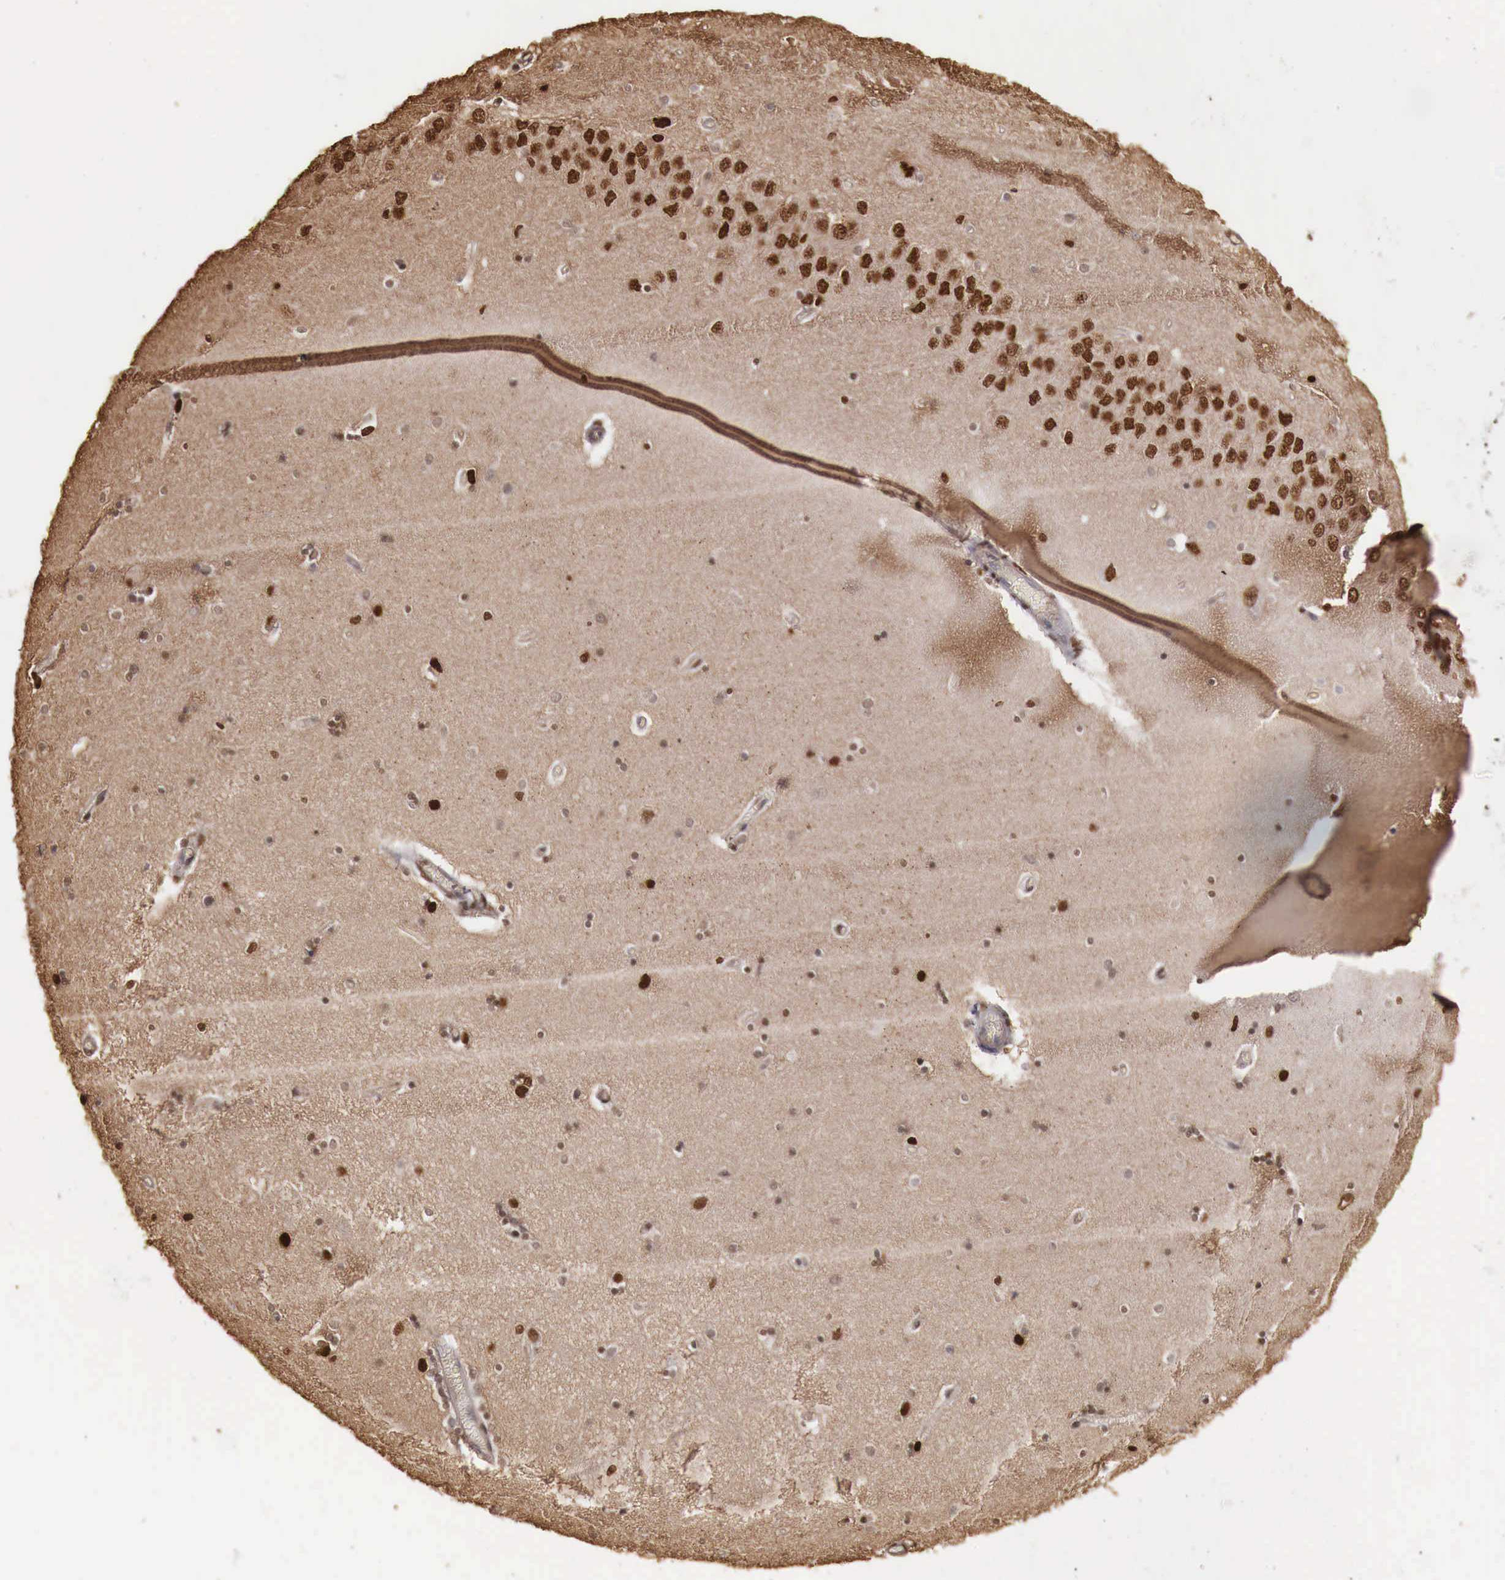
{"staining": {"intensity": "moderate", "quantity": "25%-75%", "location": "nuclear"}, "tissue": "hippocampus", "cell_type": "Glial cells", "image_type": "normal", "snomed": [{"axis": "morphology", "description": "Normal tissue, NOS"}, {"axis": "topography", "description": "Hippocampus"}], "caption": "Hippocampus was stained to show a protein in brown. There is medium levels of moderate nuclear expression in approximately 25%-75% of glial cells. (DAB IHC, brown staining for protein, blue staining for nuclei).", "gene": "KHDRBS2", "patient": {"sex": "female", "age": 54}}